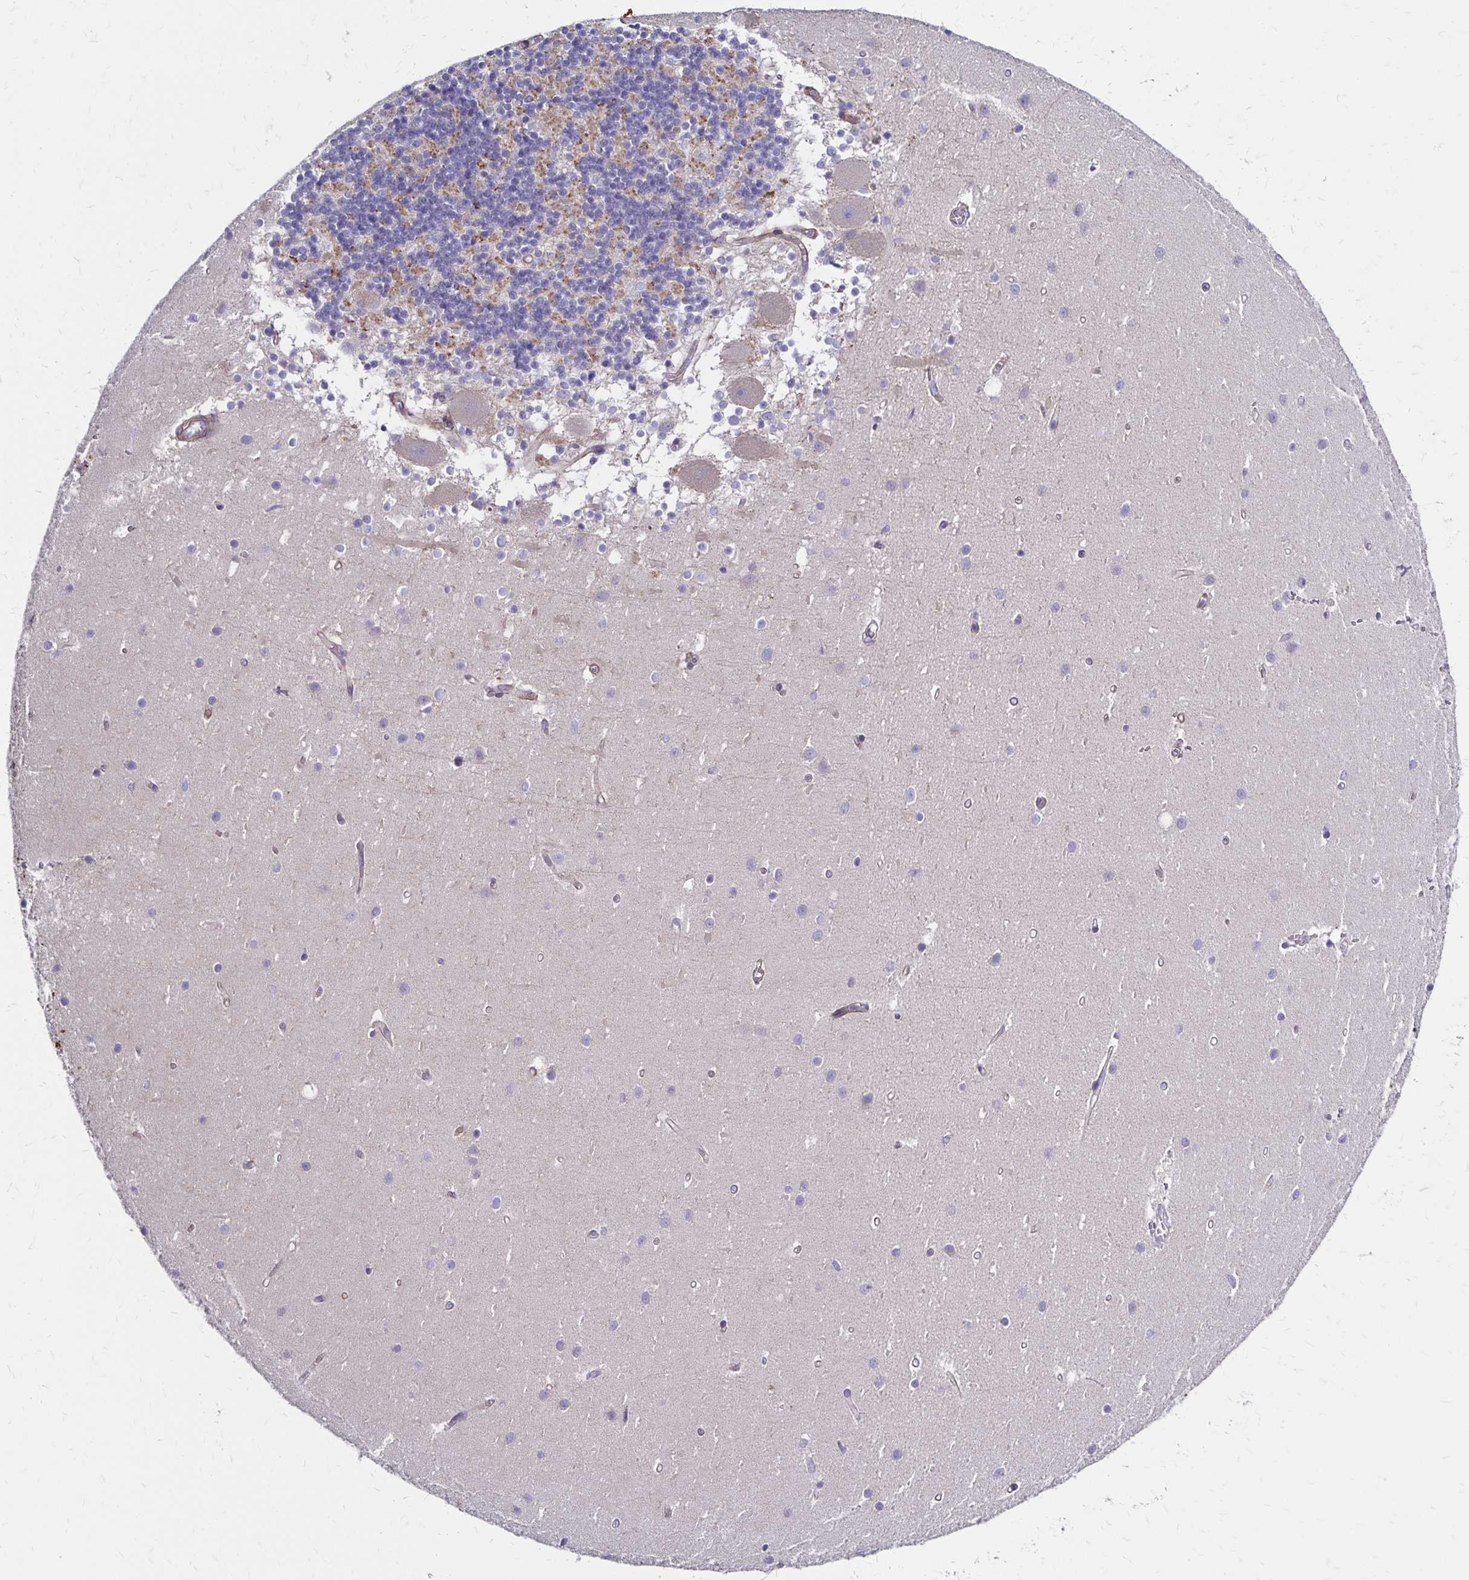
{"staining": {"intensity": "negative", "quantity": "none", "location": "none"}, "tissue": "cerebellum", "cell_type": "Cells in granular layer", "image_type": "normal", "snomed": [{"axis": "morphology", "description": "Normal tissue, NOS"}, {"axis": "topography", "description": "Cerebellum"}], "caption": "IHC of normal human cerebellum displays no positivity in cells in granular layer. (DAB (3,3'-diaminobenzidine) immunohistochemistry visualized using brightfield microscopy, high magnification).", "gene": "TNS3", "patient": {"sex": "male", "age": 54}}